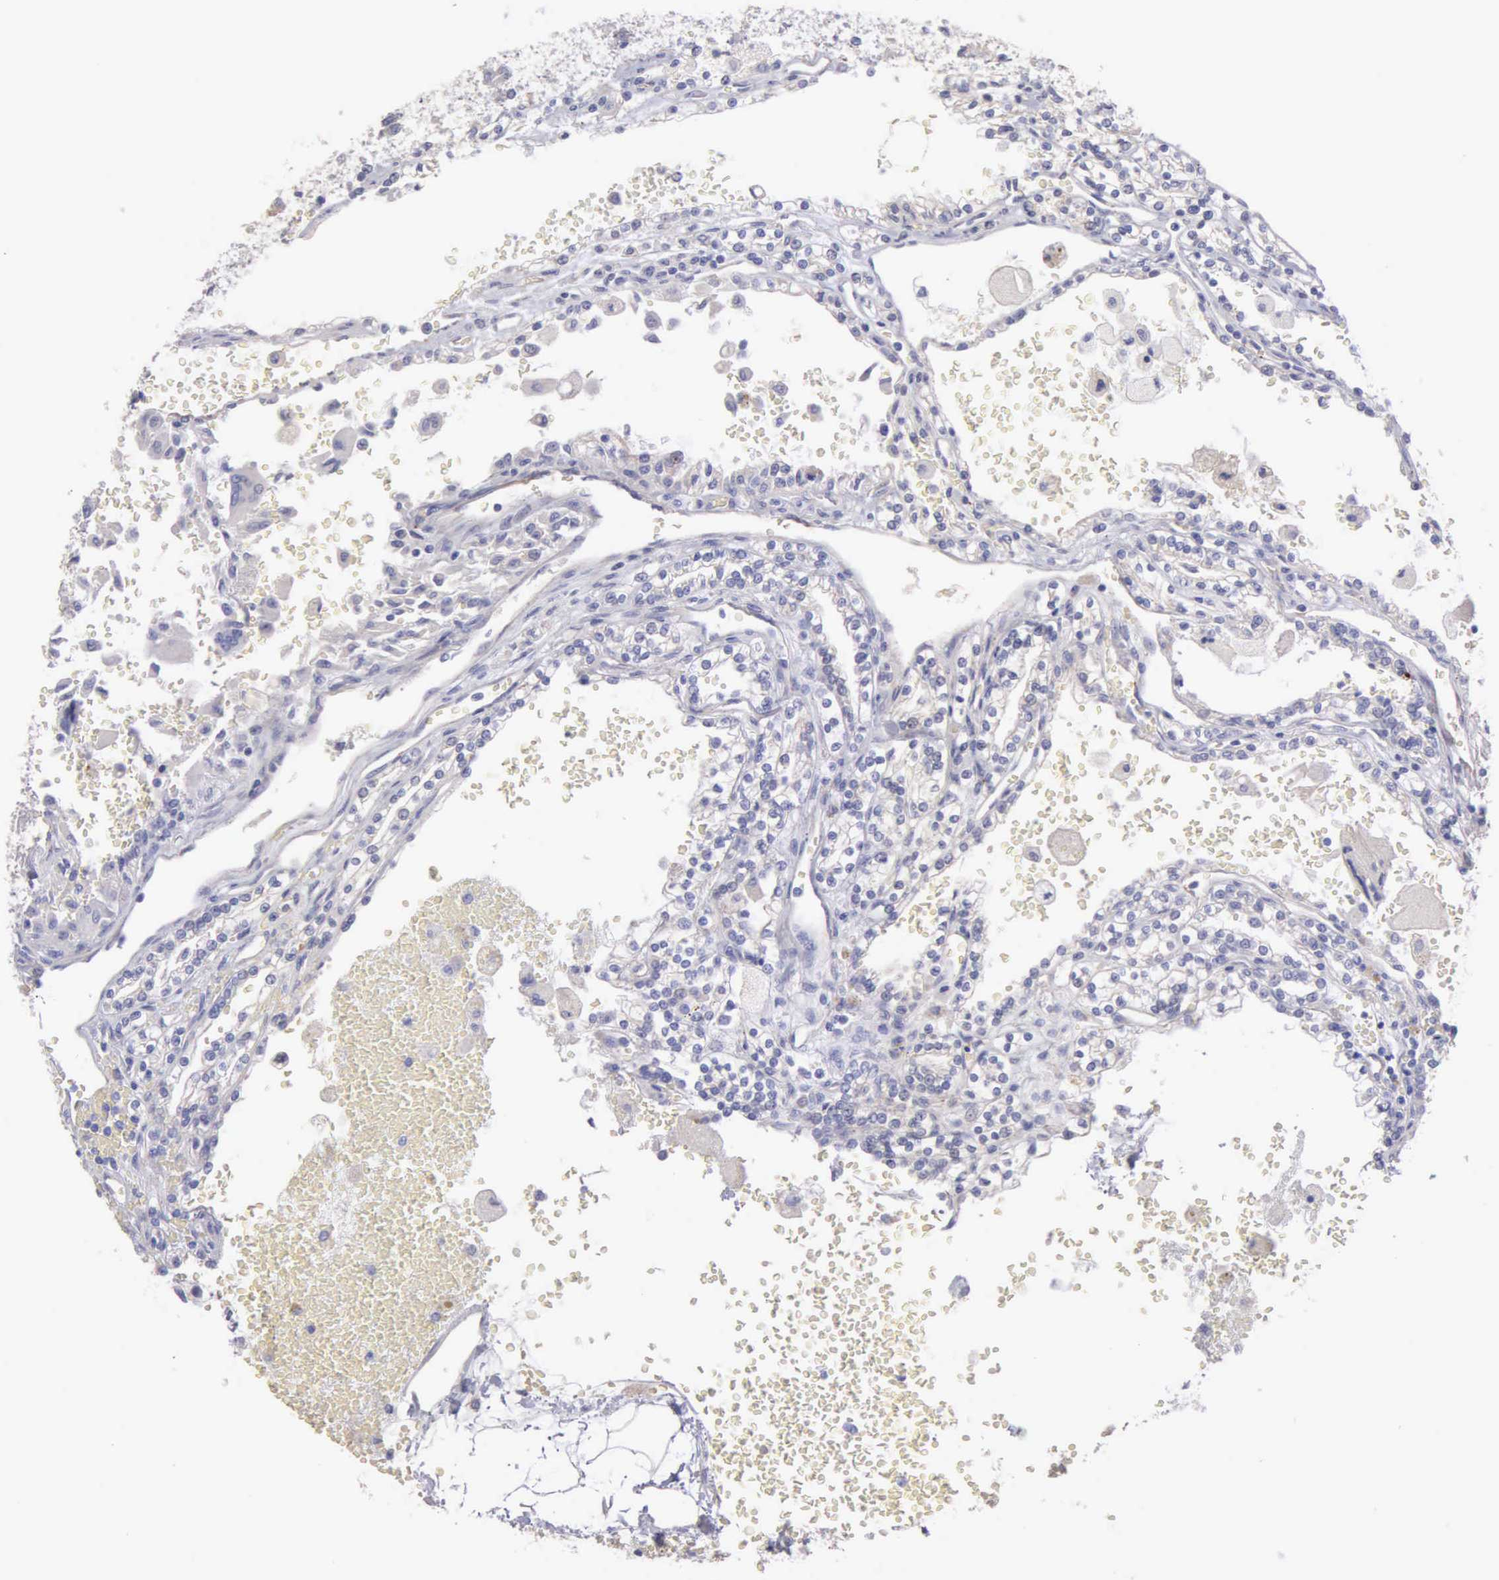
{"staining": {"intensity": "negative", "quantity": "none", "location": "none"}, "tissue": "renal cancer", "cell_type": "Tumor cells", "image_type": "cancer", "snomed": [{"axis": "morphology", "description": "Adenocarcinoma, NOS"}, {"axis": "topography", "description": "Kidney"}], "caption": "Immunohistochemical staining of renal cancer (adenocarcinoma) demonstrates no significant staining in tumor cells.", "gene": "APP", "patient": {"sex": "female", "age": 56}}